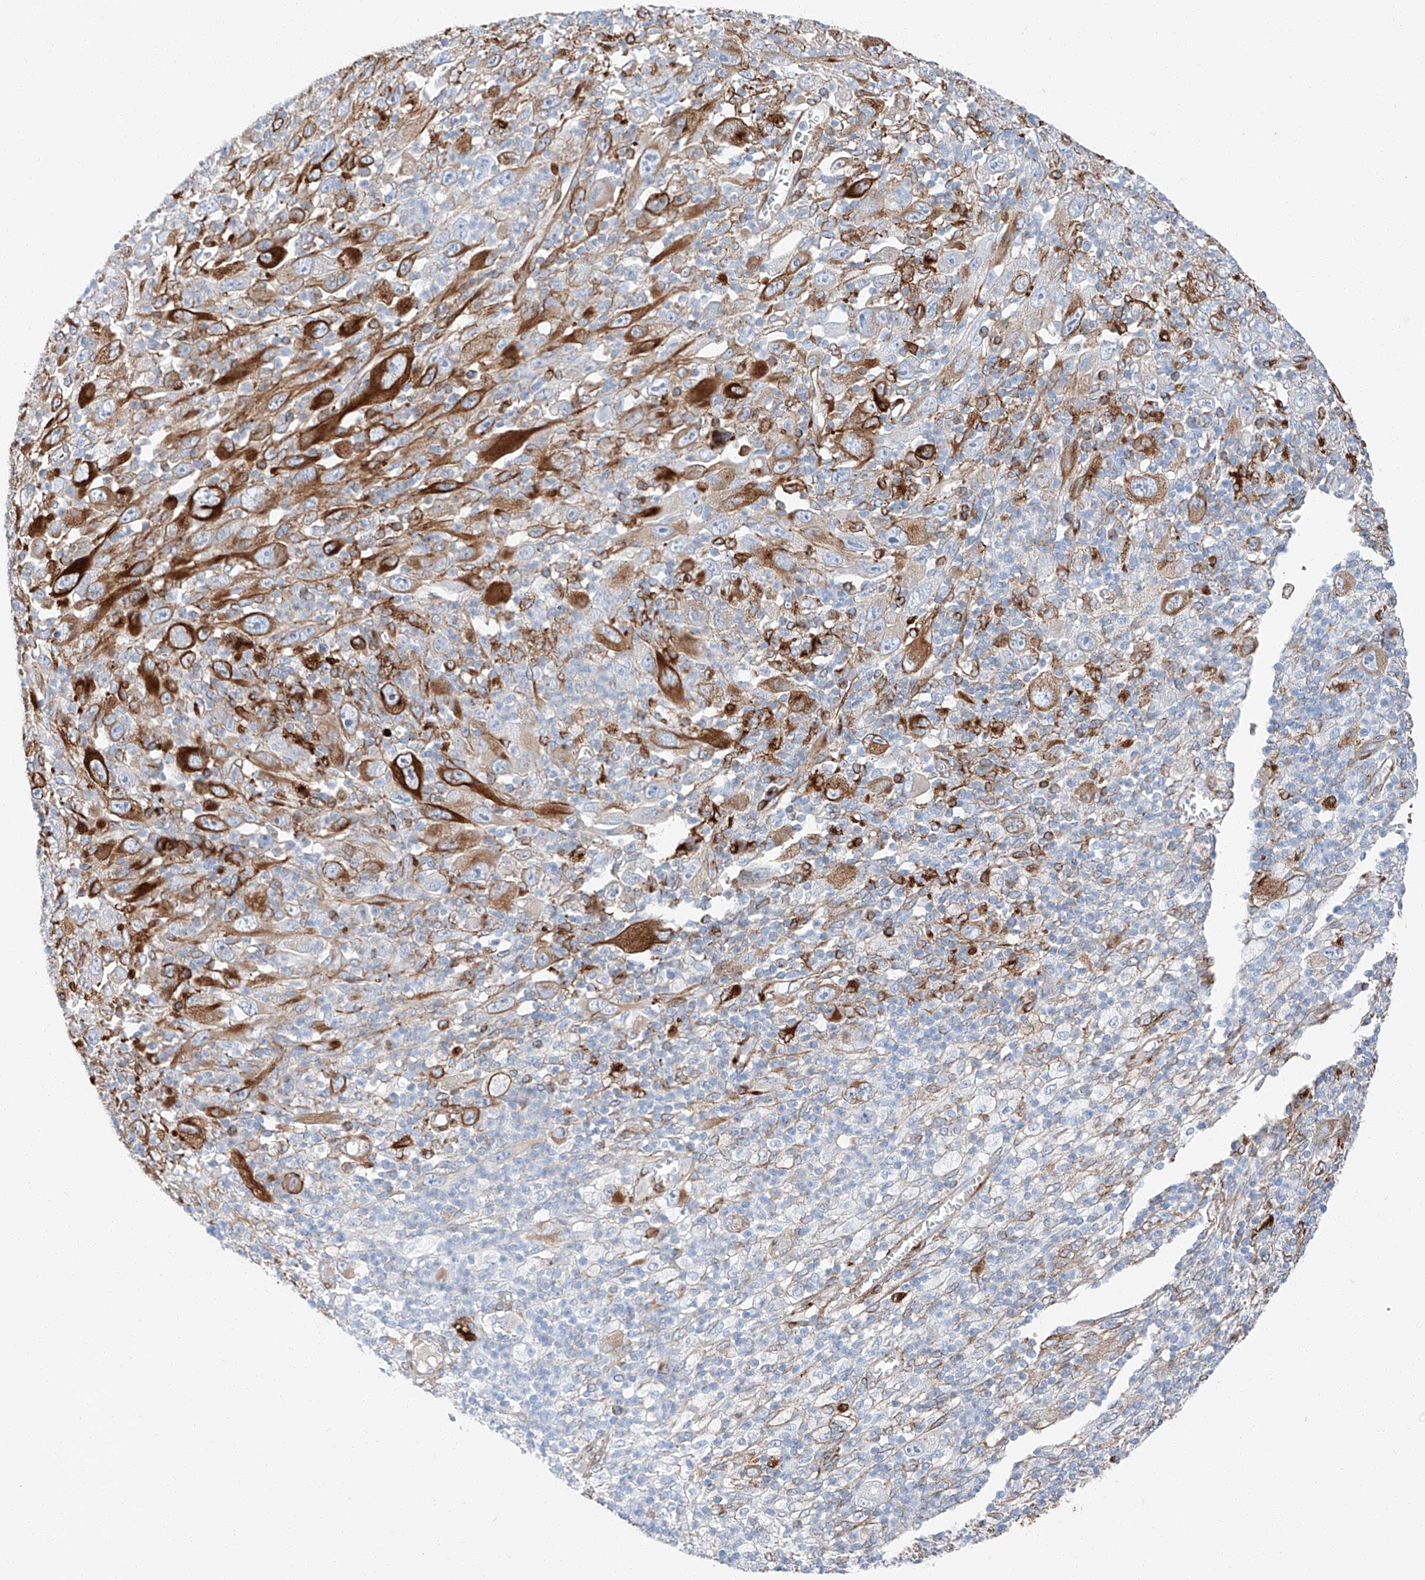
{"staining": {"intensity": "strong", "quantity": ">75%", "location": "cytoplasmic/membranous"}, "tissue": "melanoma", "cell_type": "Tumor cells", "image_type": "cancer", "snomed": [{"axis": "morphology", "description": "Malignant melanoma, Metastatic site"}, {"axis": "topography", "description": "Skin"}], "caption": "Brown immunohistochemical staining in melanoma displays strong cytoplasmic/membranous positivity in approximately >75% of tumor cells.", "gene": "ZNF804A", "patient": {"sex": "female", "age": 56}}